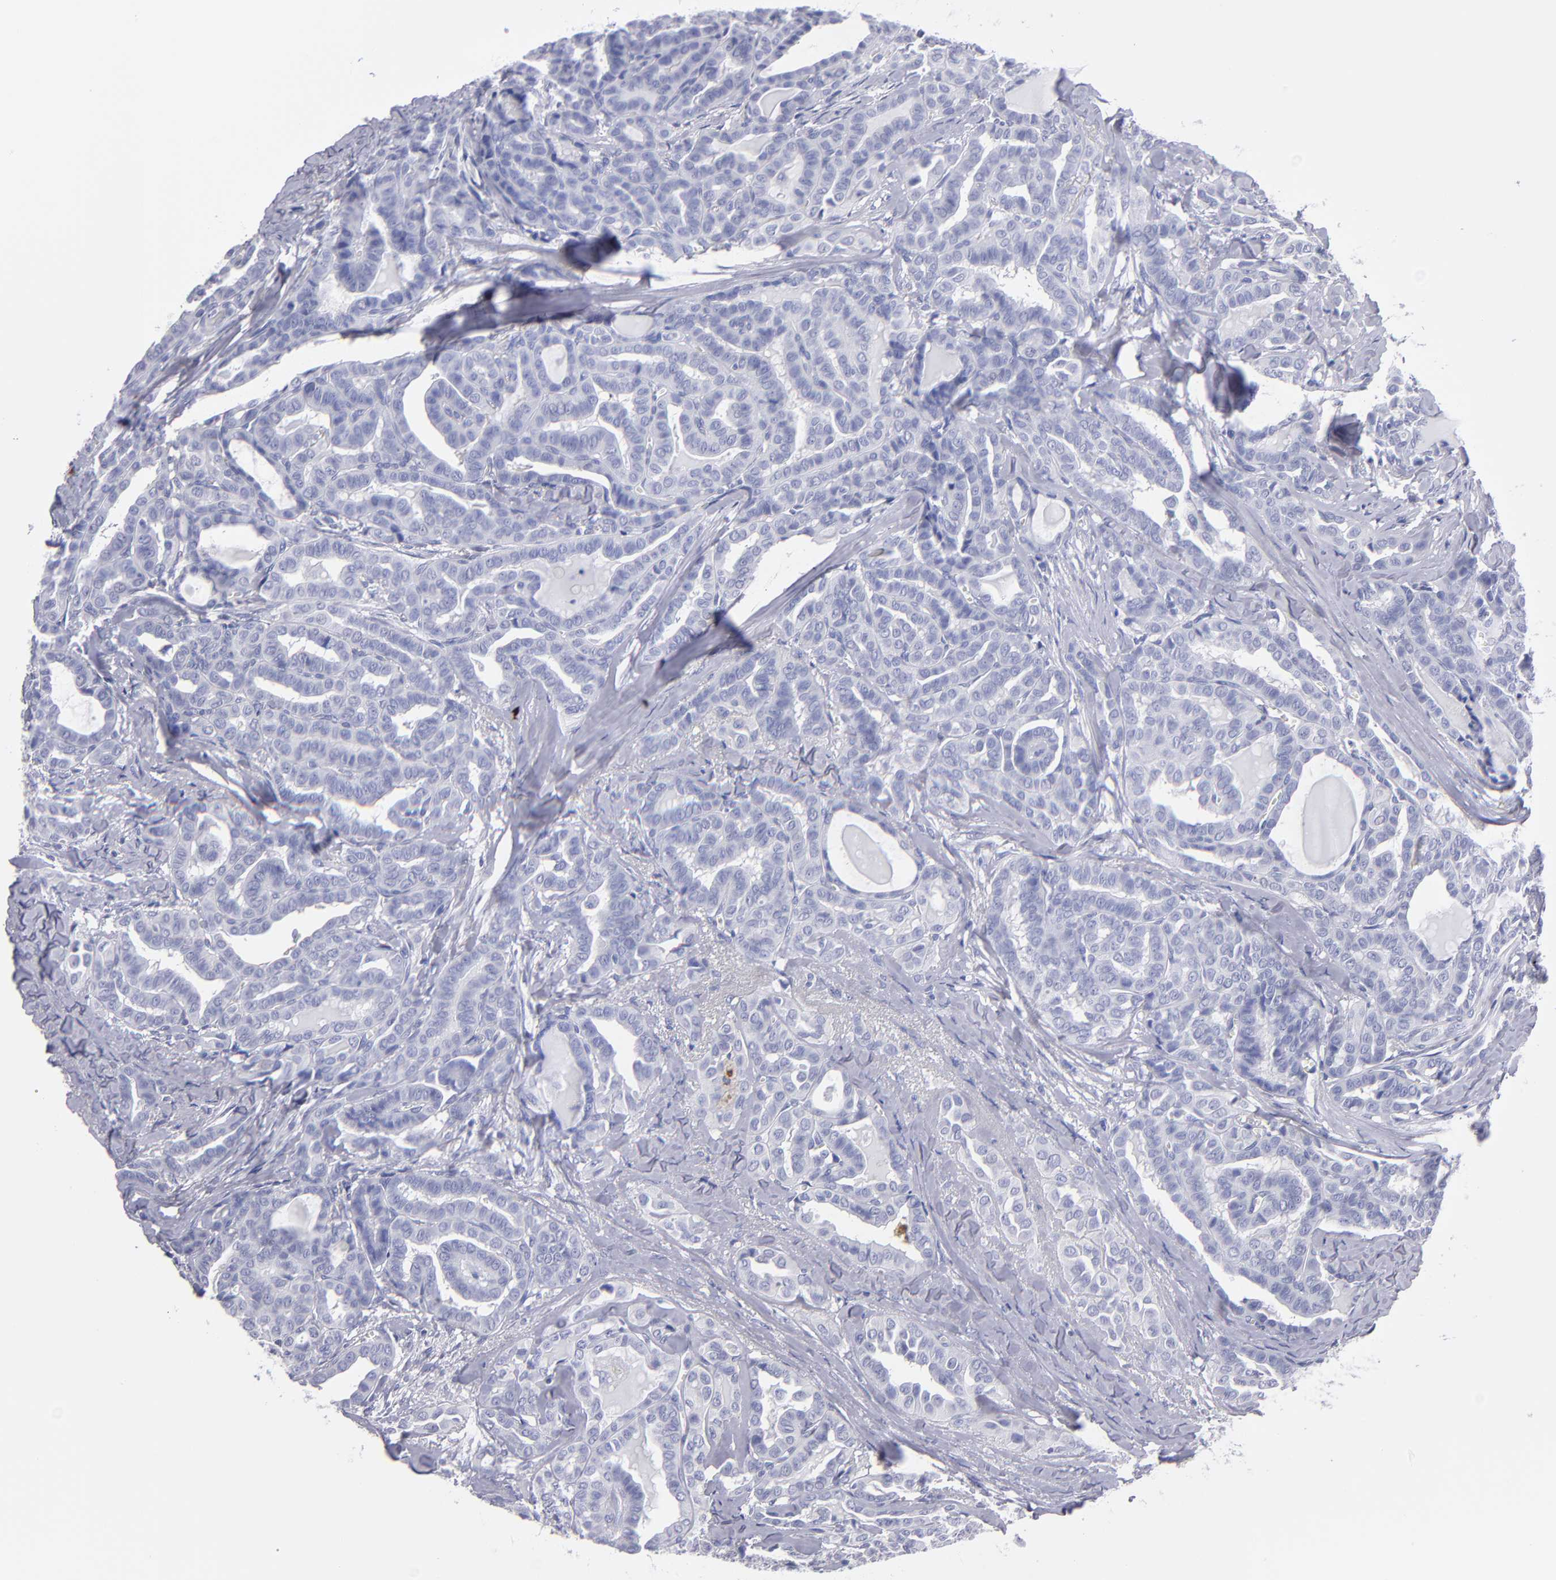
{"staining": {"intensity": "negative", "quantity": "none", "location": "none"}, "tissue": "thyroid cancer", "cell_type": "Tumor cells", "image_type": "cancer", "snomed": [{"axis": "morphology", "description": "Carcinoma, NOS"}, {"axis": "topography", "description": "Thyroid gland"}], "caption": "Immunohistochemical staining of thyroid cancer reveals no significant staining in tumor cells.", "gene": "MB", "patient": {"sex": "female", "age": 91}}